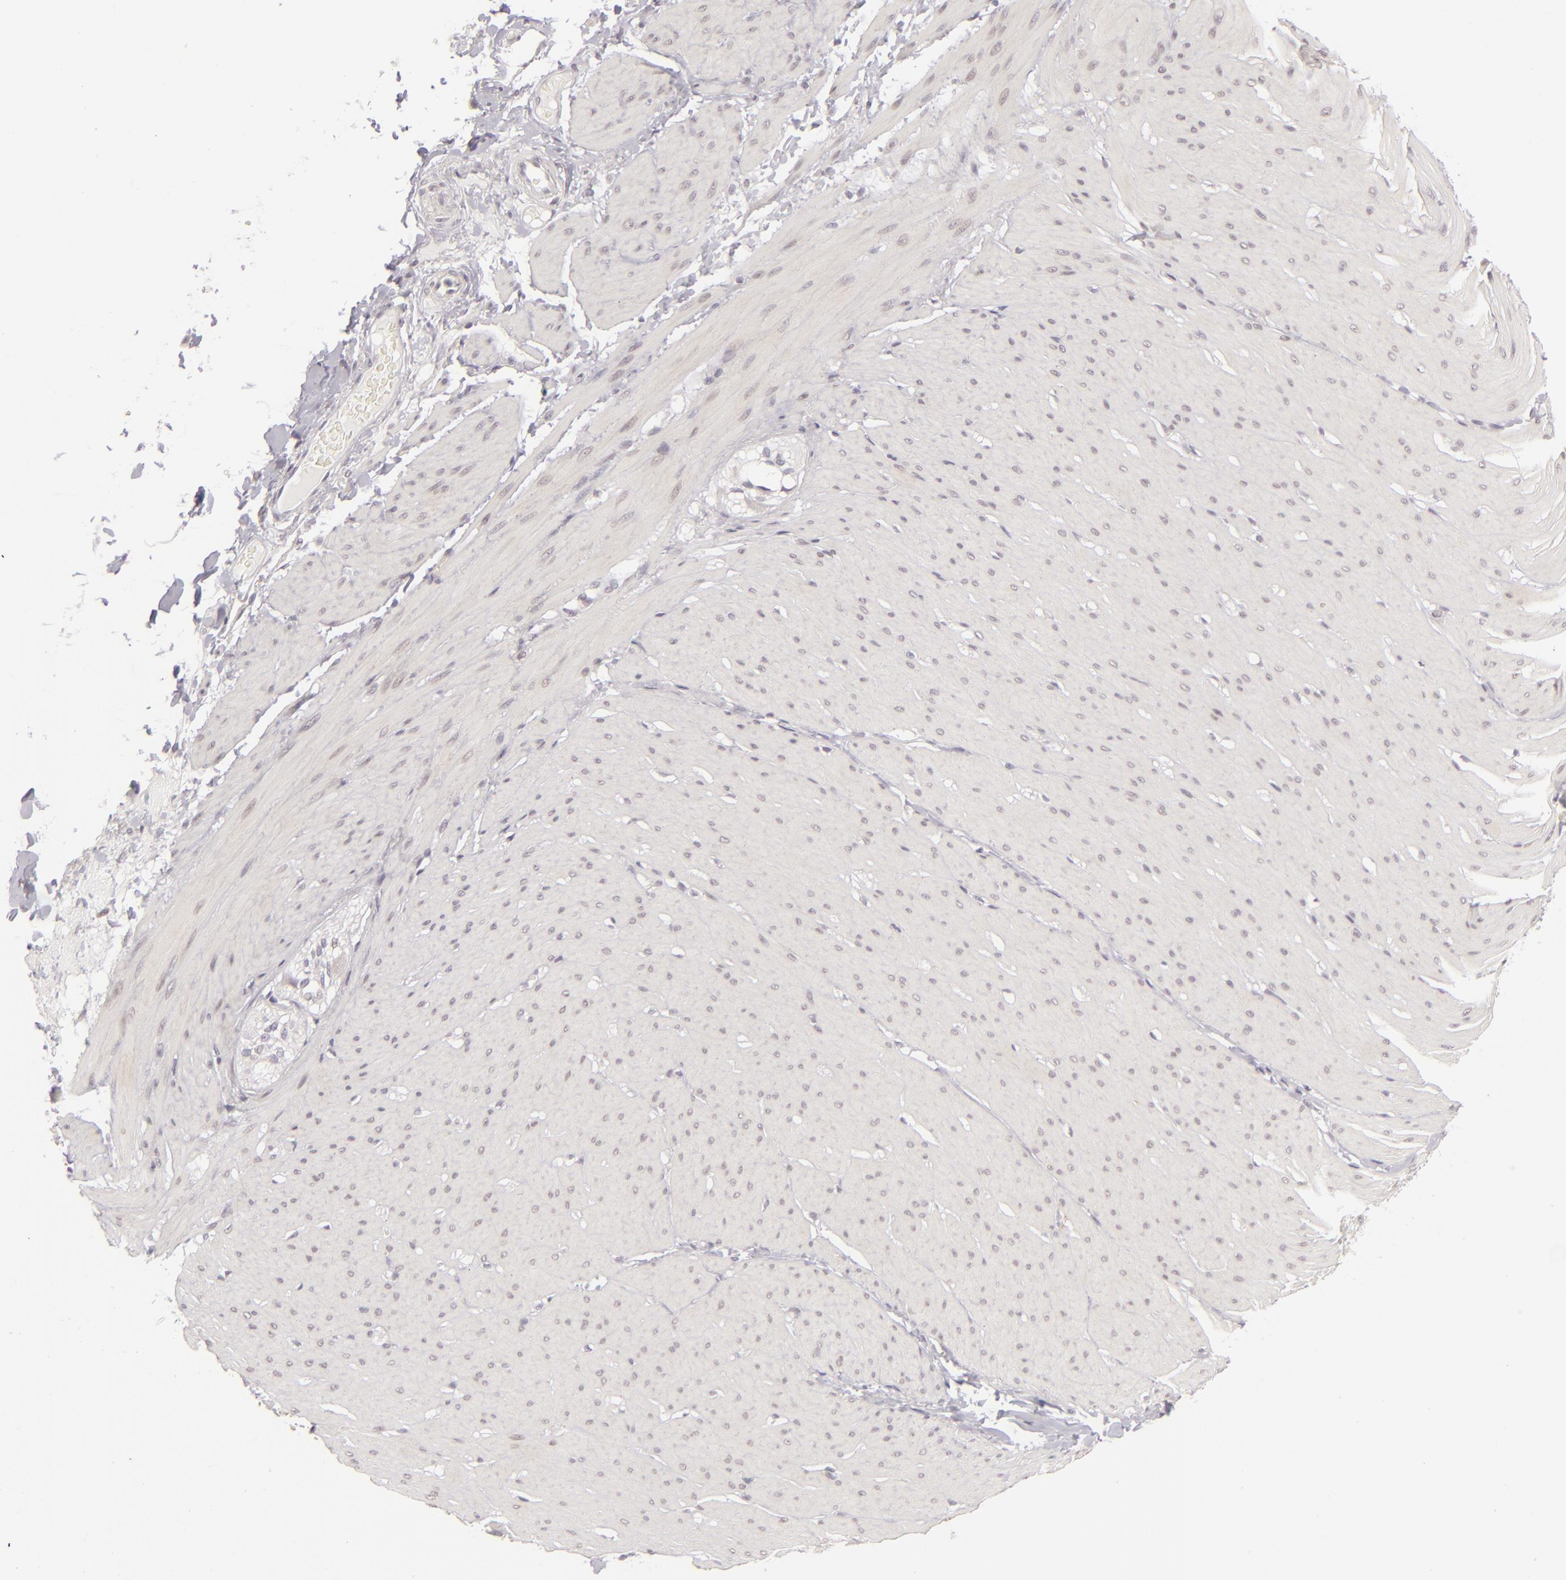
{"staining": {"intensity": "negative", "quantity": "none", "location": "none"}, "tissue": "smooth muscle", "cell_type": "Smooth muscle cells", "image_type": "normal", "snomed": [{"axis": "morphology", "description": "Normal tissue, NOS"}, {"axis": "topography", "description": "Smooth muscle"}, {"axis": "topography", "description": "Colon"}], "caption": "High magnification brightfield microscopy of normal smooth muscle stained with DAB (brown) and counterstained with hematoxylin (blue): smooth muscle cells show no significant staining.", "gene": "SIX1", "patient": {"sex": "male", "age": 67}}